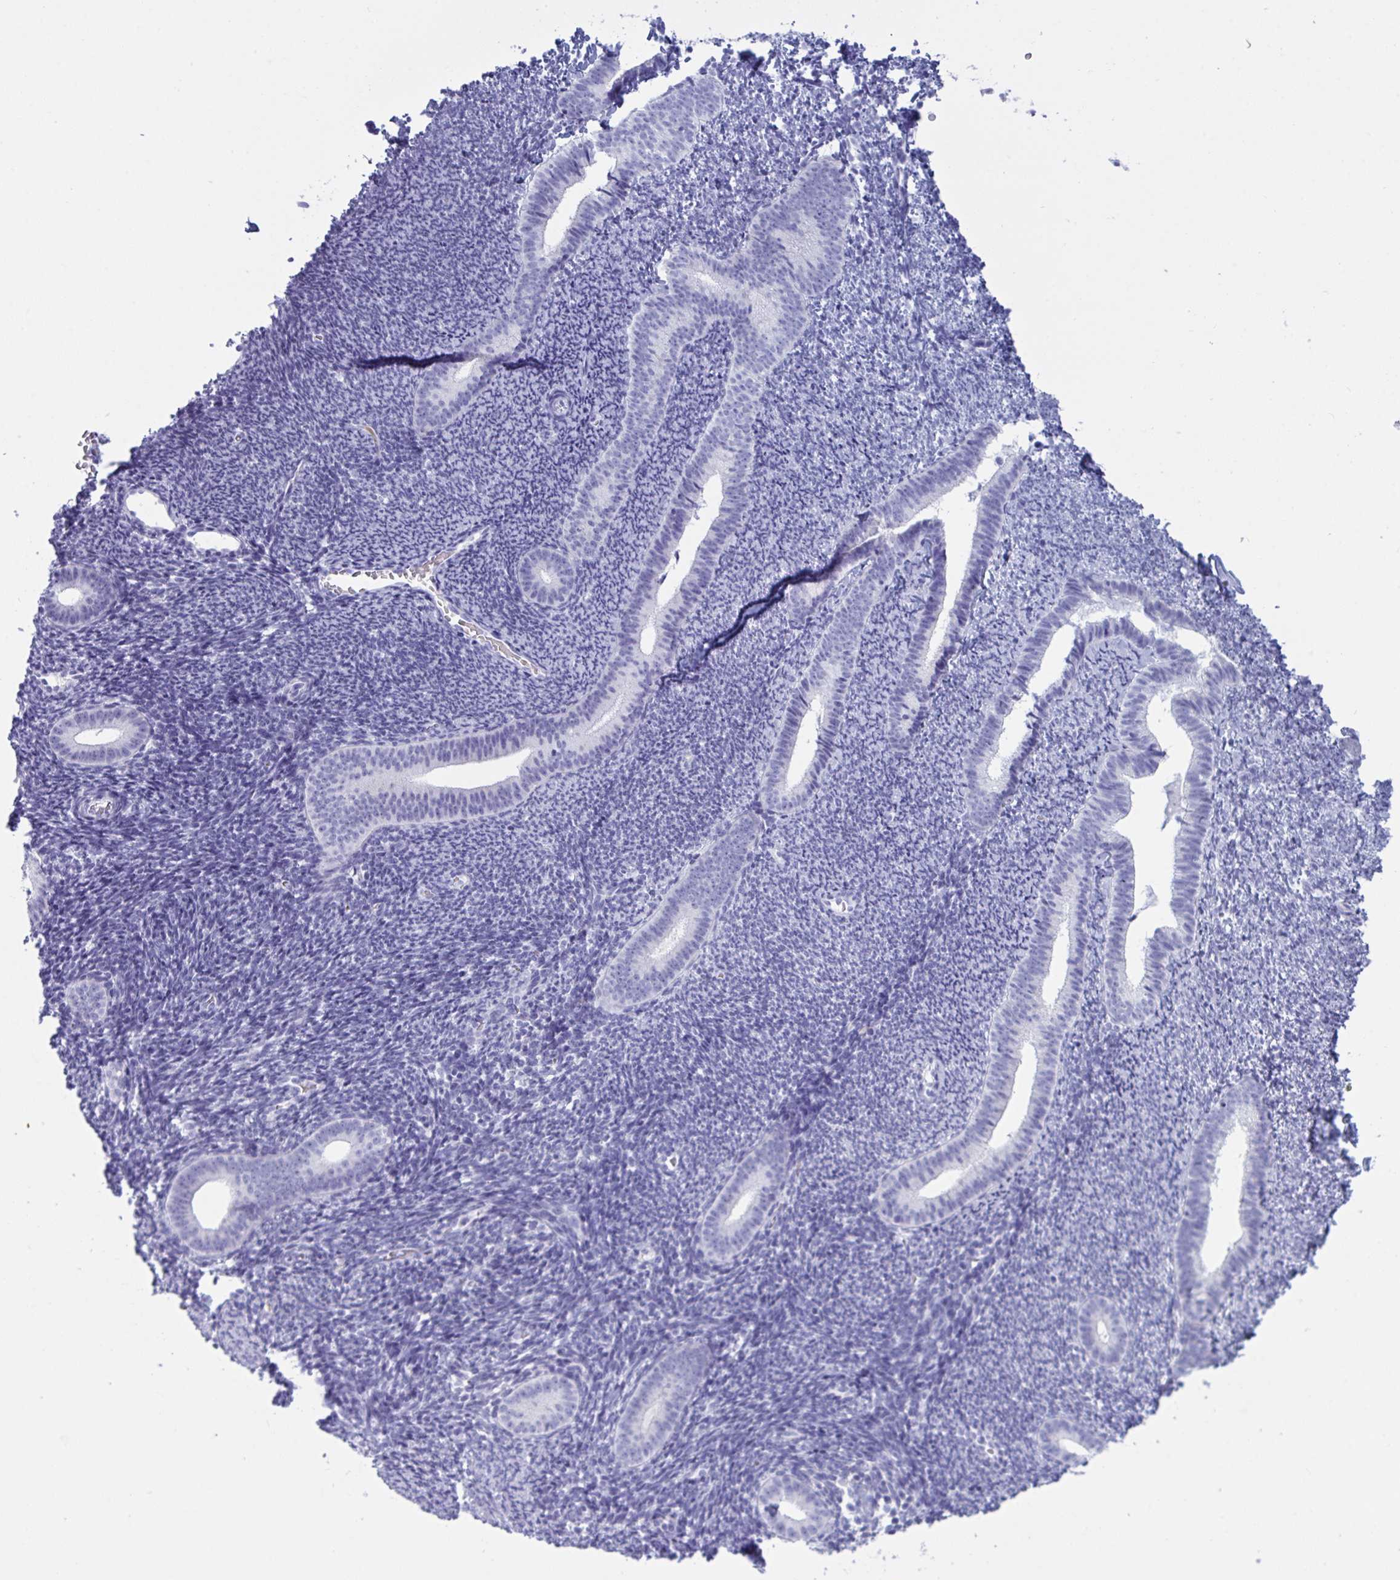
{"staining": {"intensity": "negative", "quantity": "none", "location": "none"}, "tissue": "endometrium", "cell_type": "Cells in endometrial stroma", "image_type": "normal", "snomed": [{"axis": "morphology", "description": "Normal tissue, NOS"}, {"axis": "topography", "description": "Endometrium"}], "caption": "The image exhibits no staining of cells in endometrial stroma in benign endometrium. (DAB immunohistochemistry (IHC) visualized using brightfield microscopy, high magnification).", "gene": "OXLD1", "patient": {"sex": "female", "age": 39}}